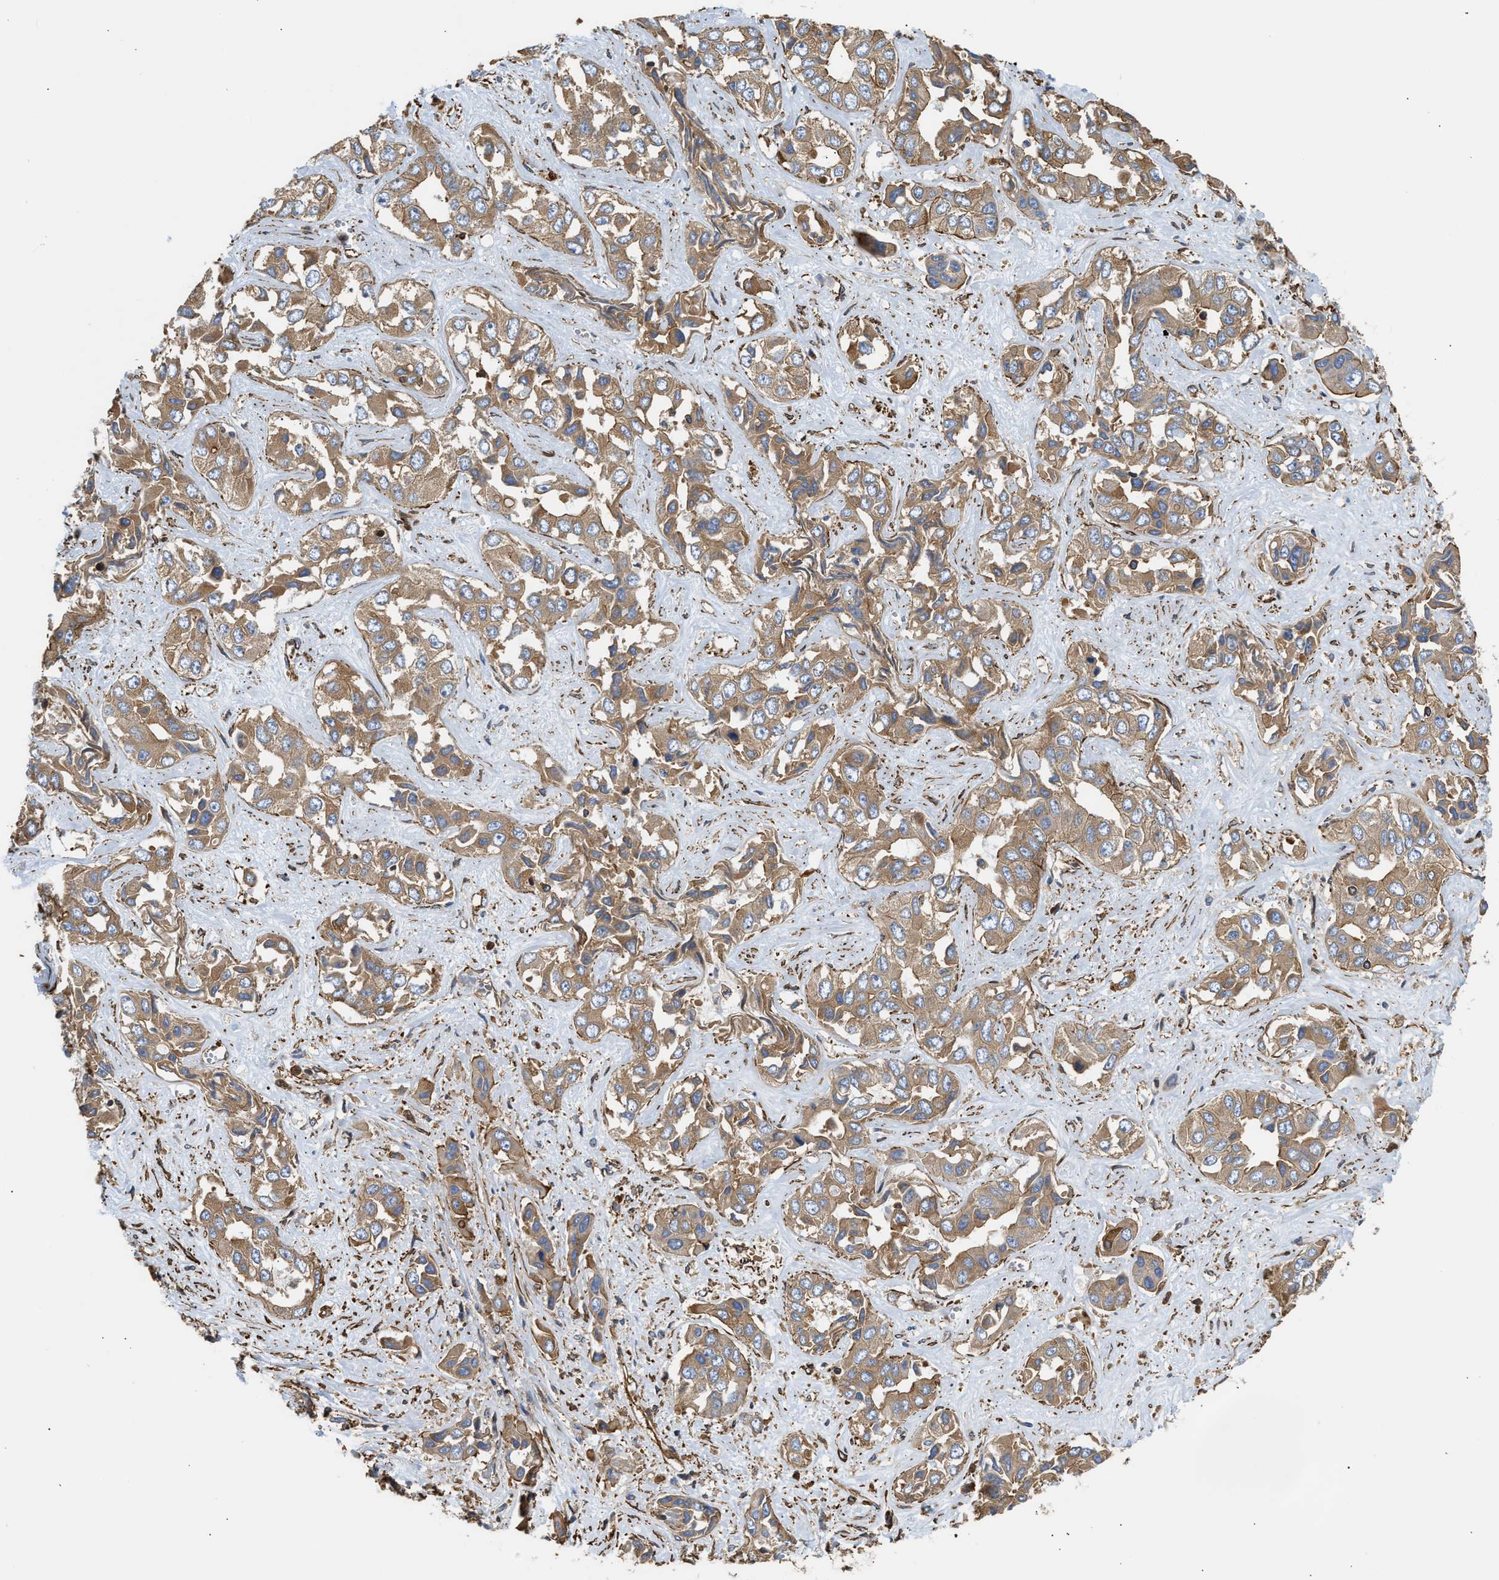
{"staining": {"intensity": "moderate", "quantity": ">75%", "location": "cytoplasmic/membranous"}, "tissue": "liver cancer", "cell_type": "Tumor cells", "image_type": "cancer", "snomed": [{"axis": "morphology", "description": "Cholangiocarcinoma"}, {"axis": "topography", "description": "Liver"}], "caption": "Immunohistochemistry (IHC) image of human liver cancer (cholangiocarcinoma) stained for a protein (brown), which demonstrates medium levels of moderate cytoplasmic/membranous positivity in about >75% of tumor cells.", "gene": "SAMD9L", "patient": {"sex": "female", "age": 52}}